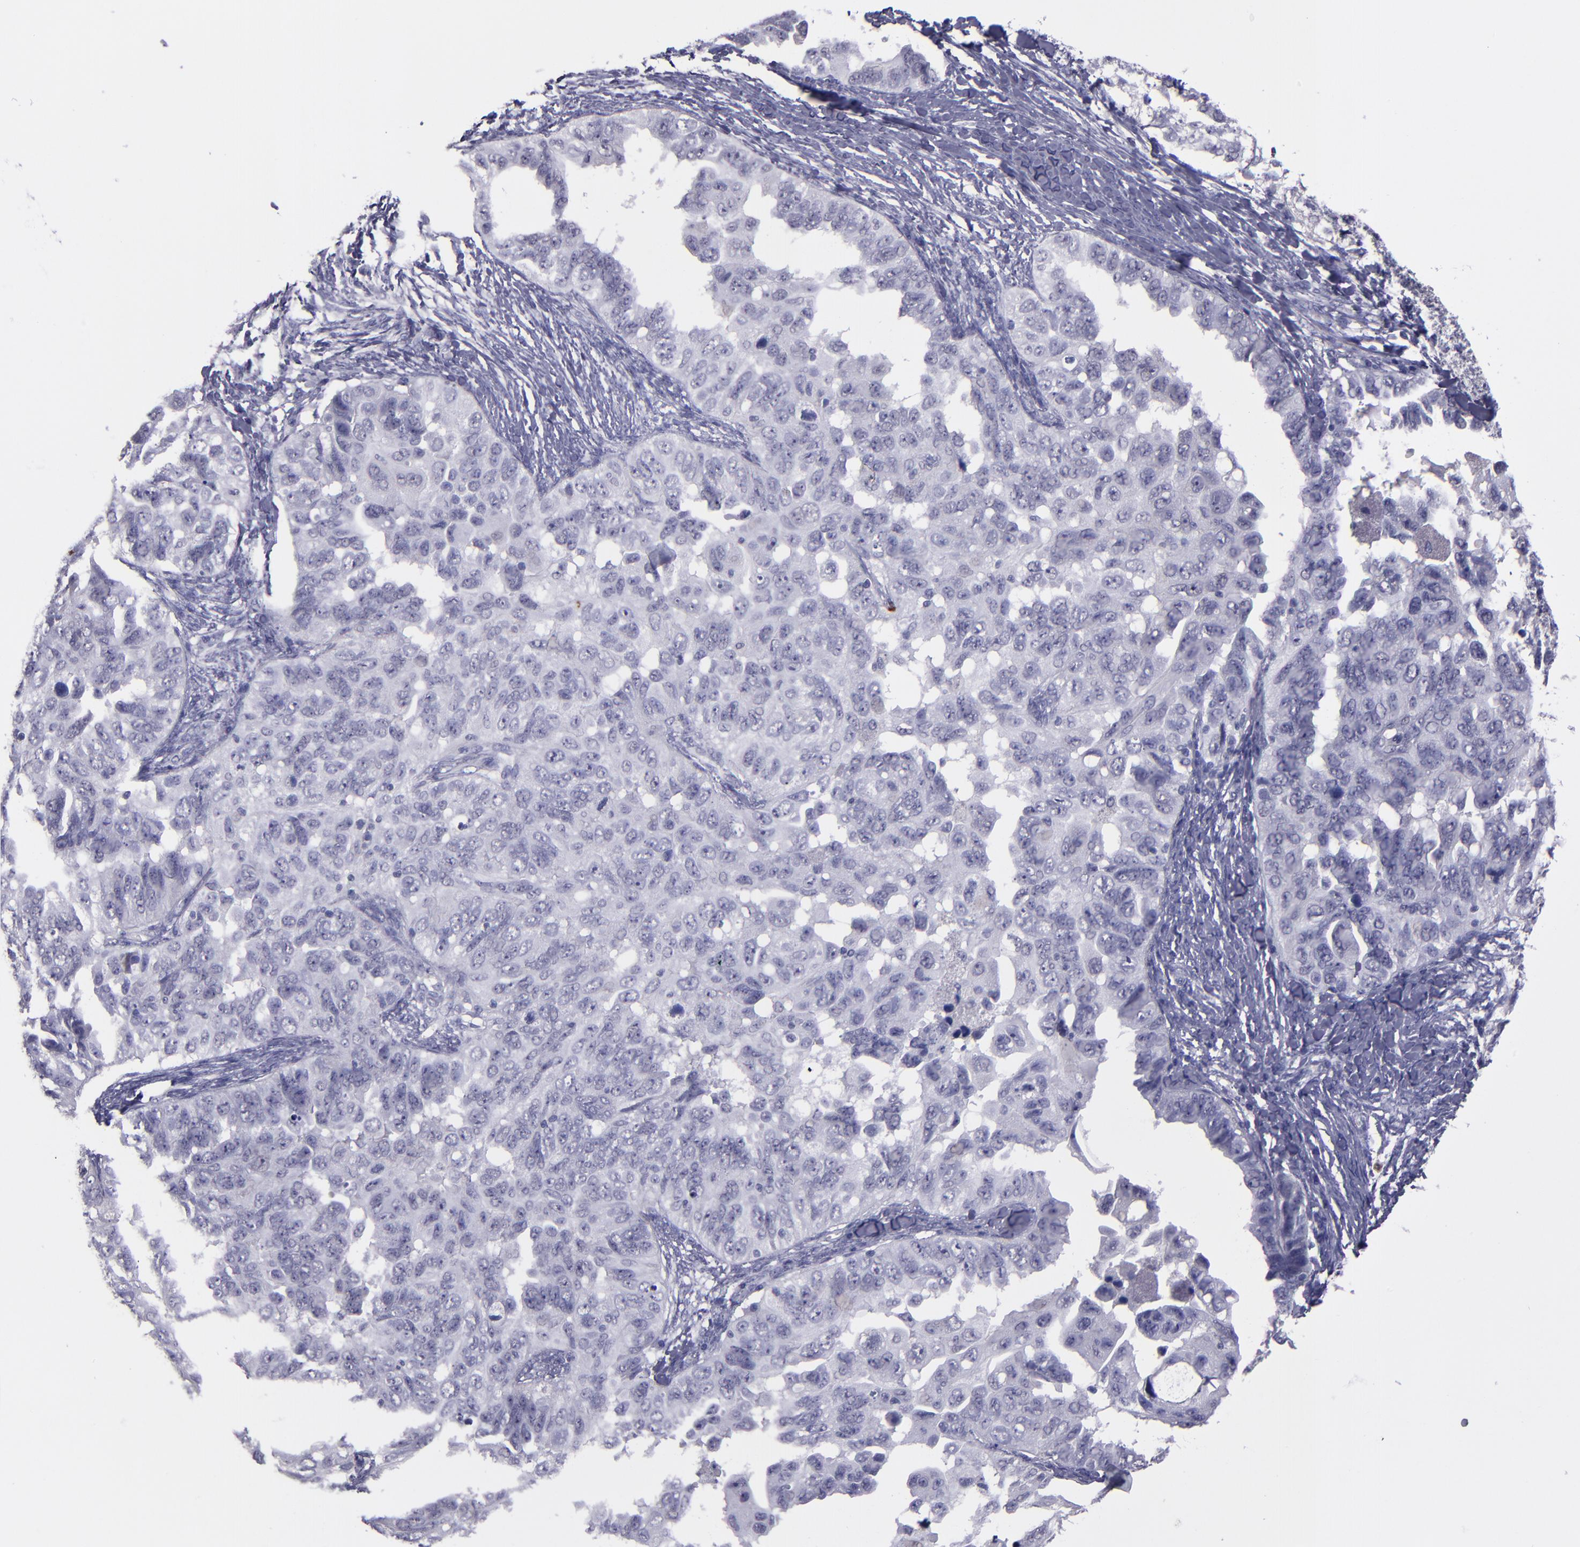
{"staining": {"intensity": "negative", "quantity": "none", "location": "none"}, "tissue": "ovarian cancer", "cell_type": "Tumor cells", "image_type": "cancer", "snomed": [{"axis": "morphology", "description": "Cystadenocarcinoma, serous, NOS"}, {"axis": "topography", "description": "Ovary"}], "caption": "DAB (3,3'-diaminobenzidine) immunohistochemical staining of ovarian cancer demonstrates no significant positivity in tumor cells.", "gene": "CEBPE", "patient": {"sex": "female", "age": 82}}